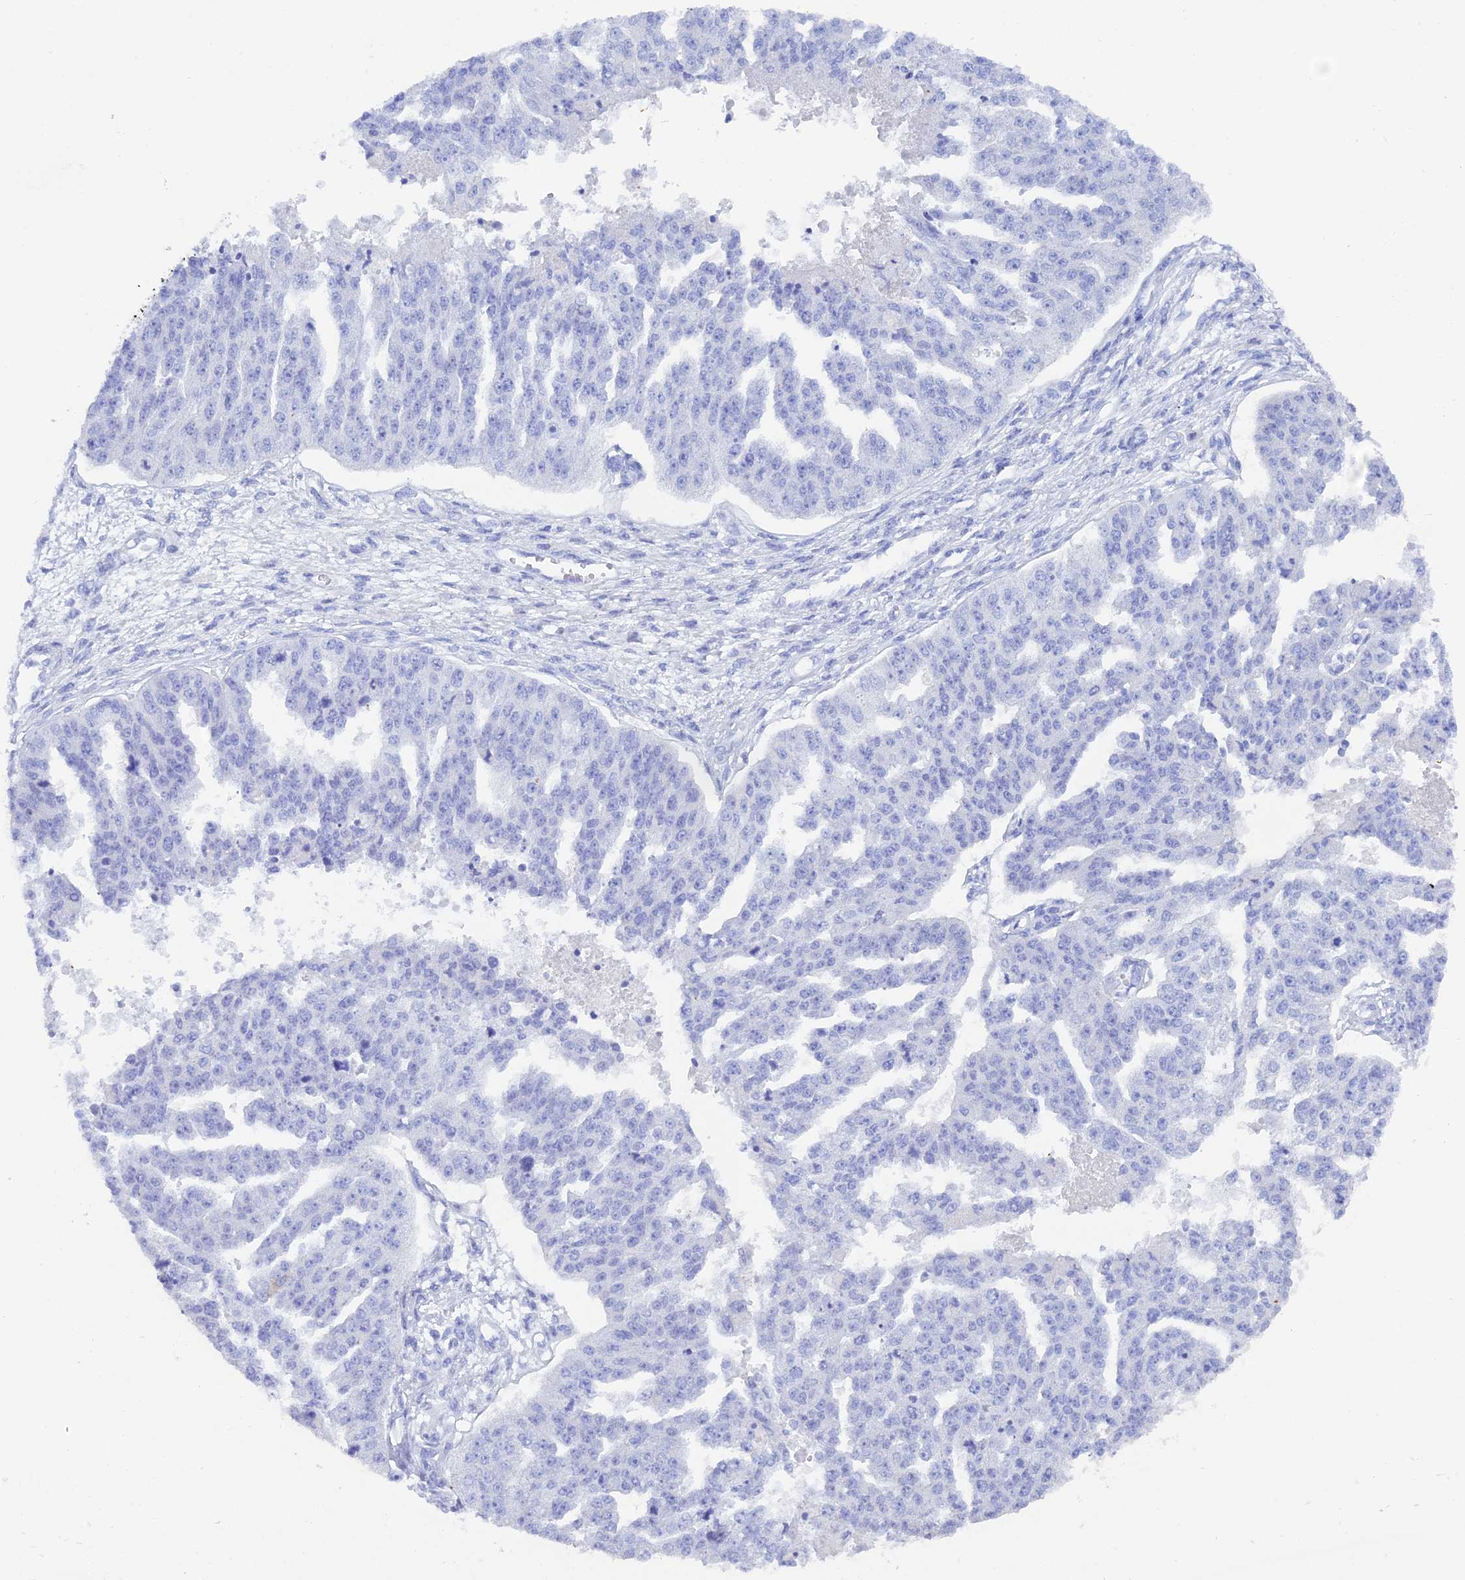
{"staining": {"intensity": "negative", "quantity": "none", "location": "none"}, "tissue": "ovarian cancer", "cell_type": "Tumor cells", "image_type": "cancer", "snomed": [{"axis": "morphology", "description": "Cystadenocarcinoma, serous, NOS"}, {"axis": "topography", "description": "Ovary"}], "caption": "DAB immunohistochemical staining of ovarian cancer (serous cystadenocarcinoma) shows no significant expression in tumor cells.", "gene": "REG1A", "patient": {"sex": "female", "age": 58}}